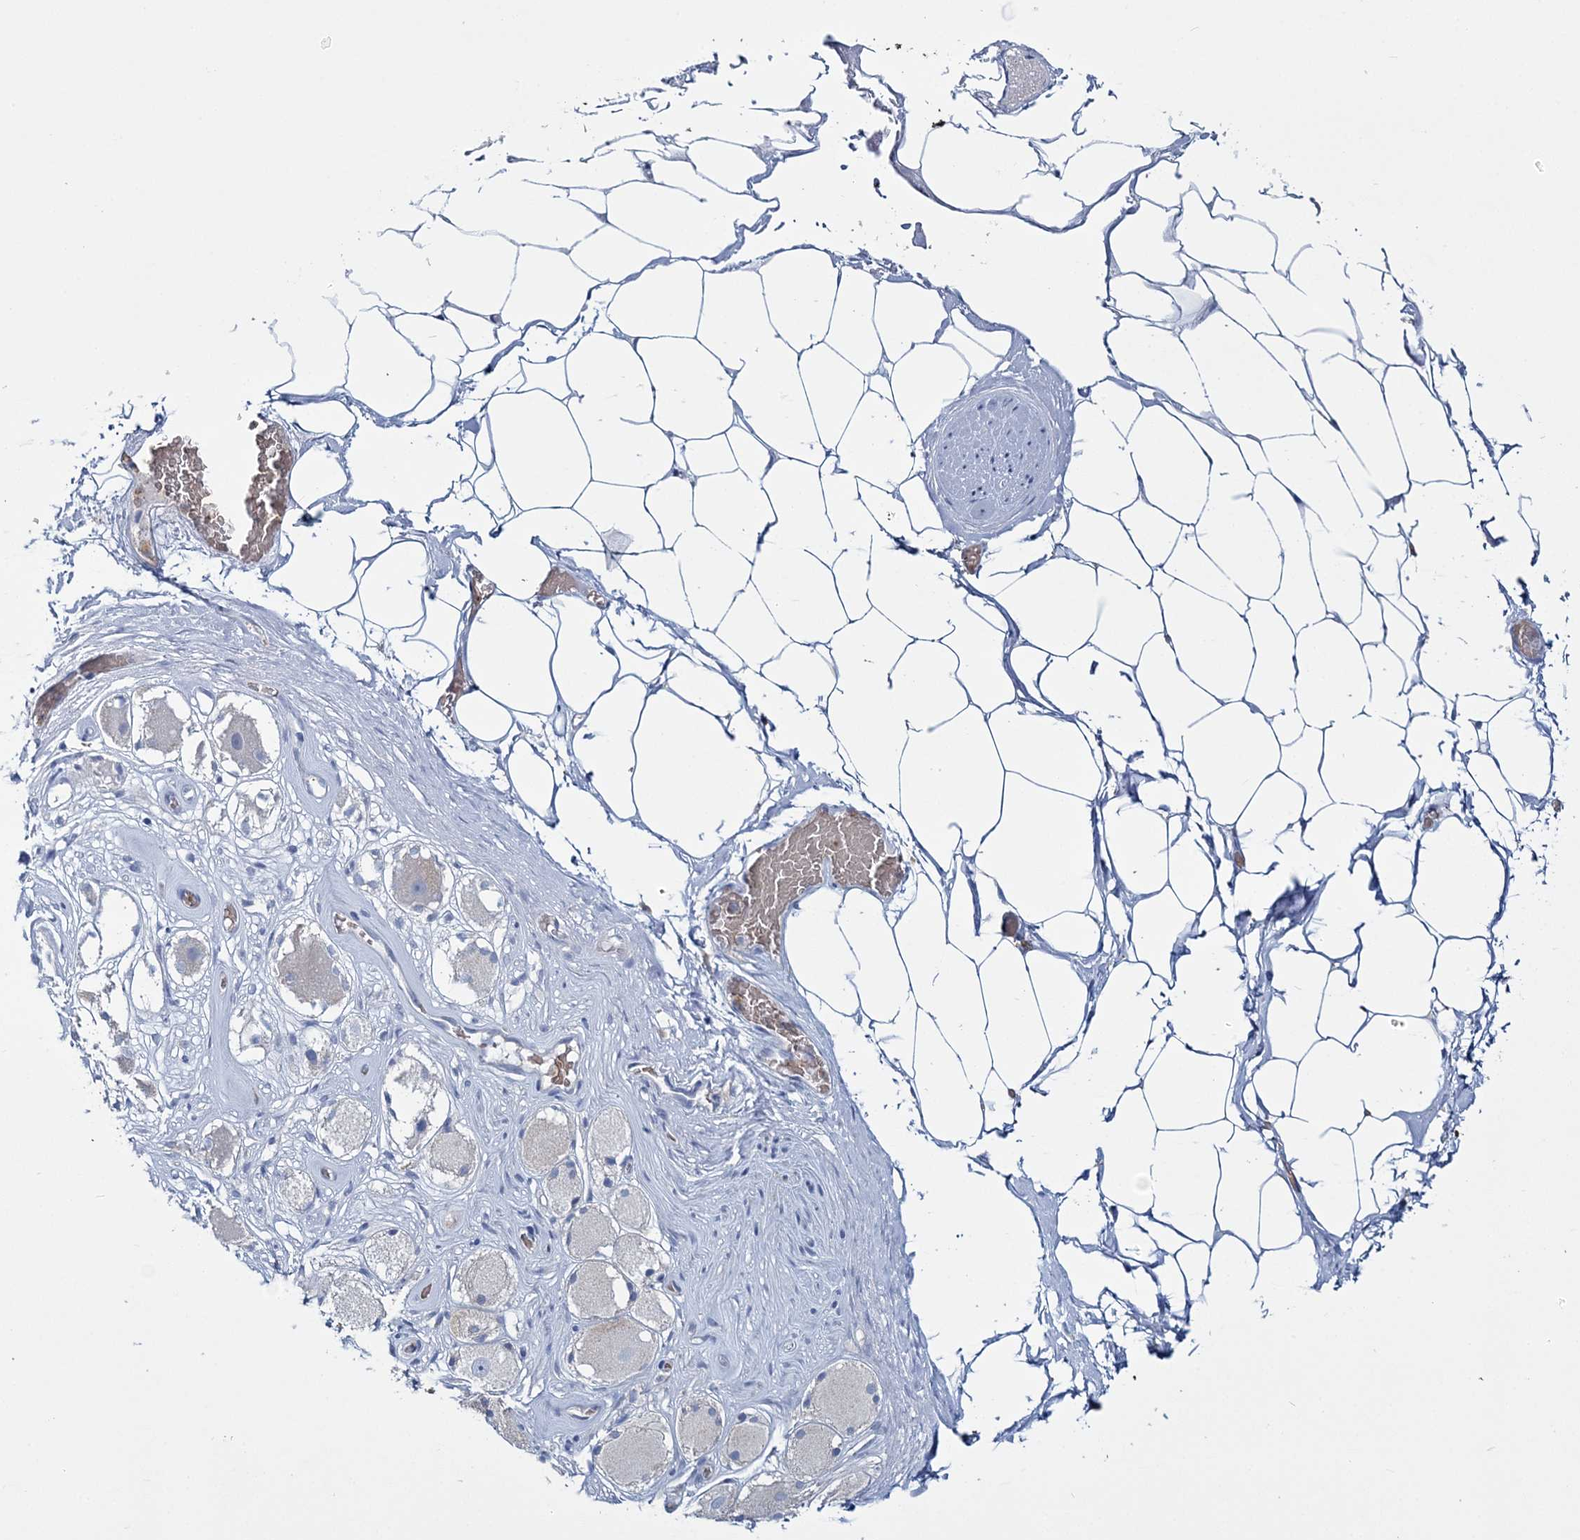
{"staining": {"intensity": "negative", "quantity": "none", "location": "none"}, "tissue": "adipose tissue", "cell_type": "Adipocytes", "image_type": "normal", "snomed": [{"axis": "morphology", "description": "Normal tissue, NOS"}, {"axis": "morphology", "description": "Adenocarcinoma, Low grade"}, {"axis": "topography", "description": "Prostate"}, {"axis": "topography", "description": "Peripheral nerve tissue"}], "caption": "DAB (3,3'-diaminobenzidine) immunohistochemical staining of benign adipose tissue reveals no significant expression in adipocytes.", "gene": "ATP11B", "patient": {"sex": "male", "age": 63}}